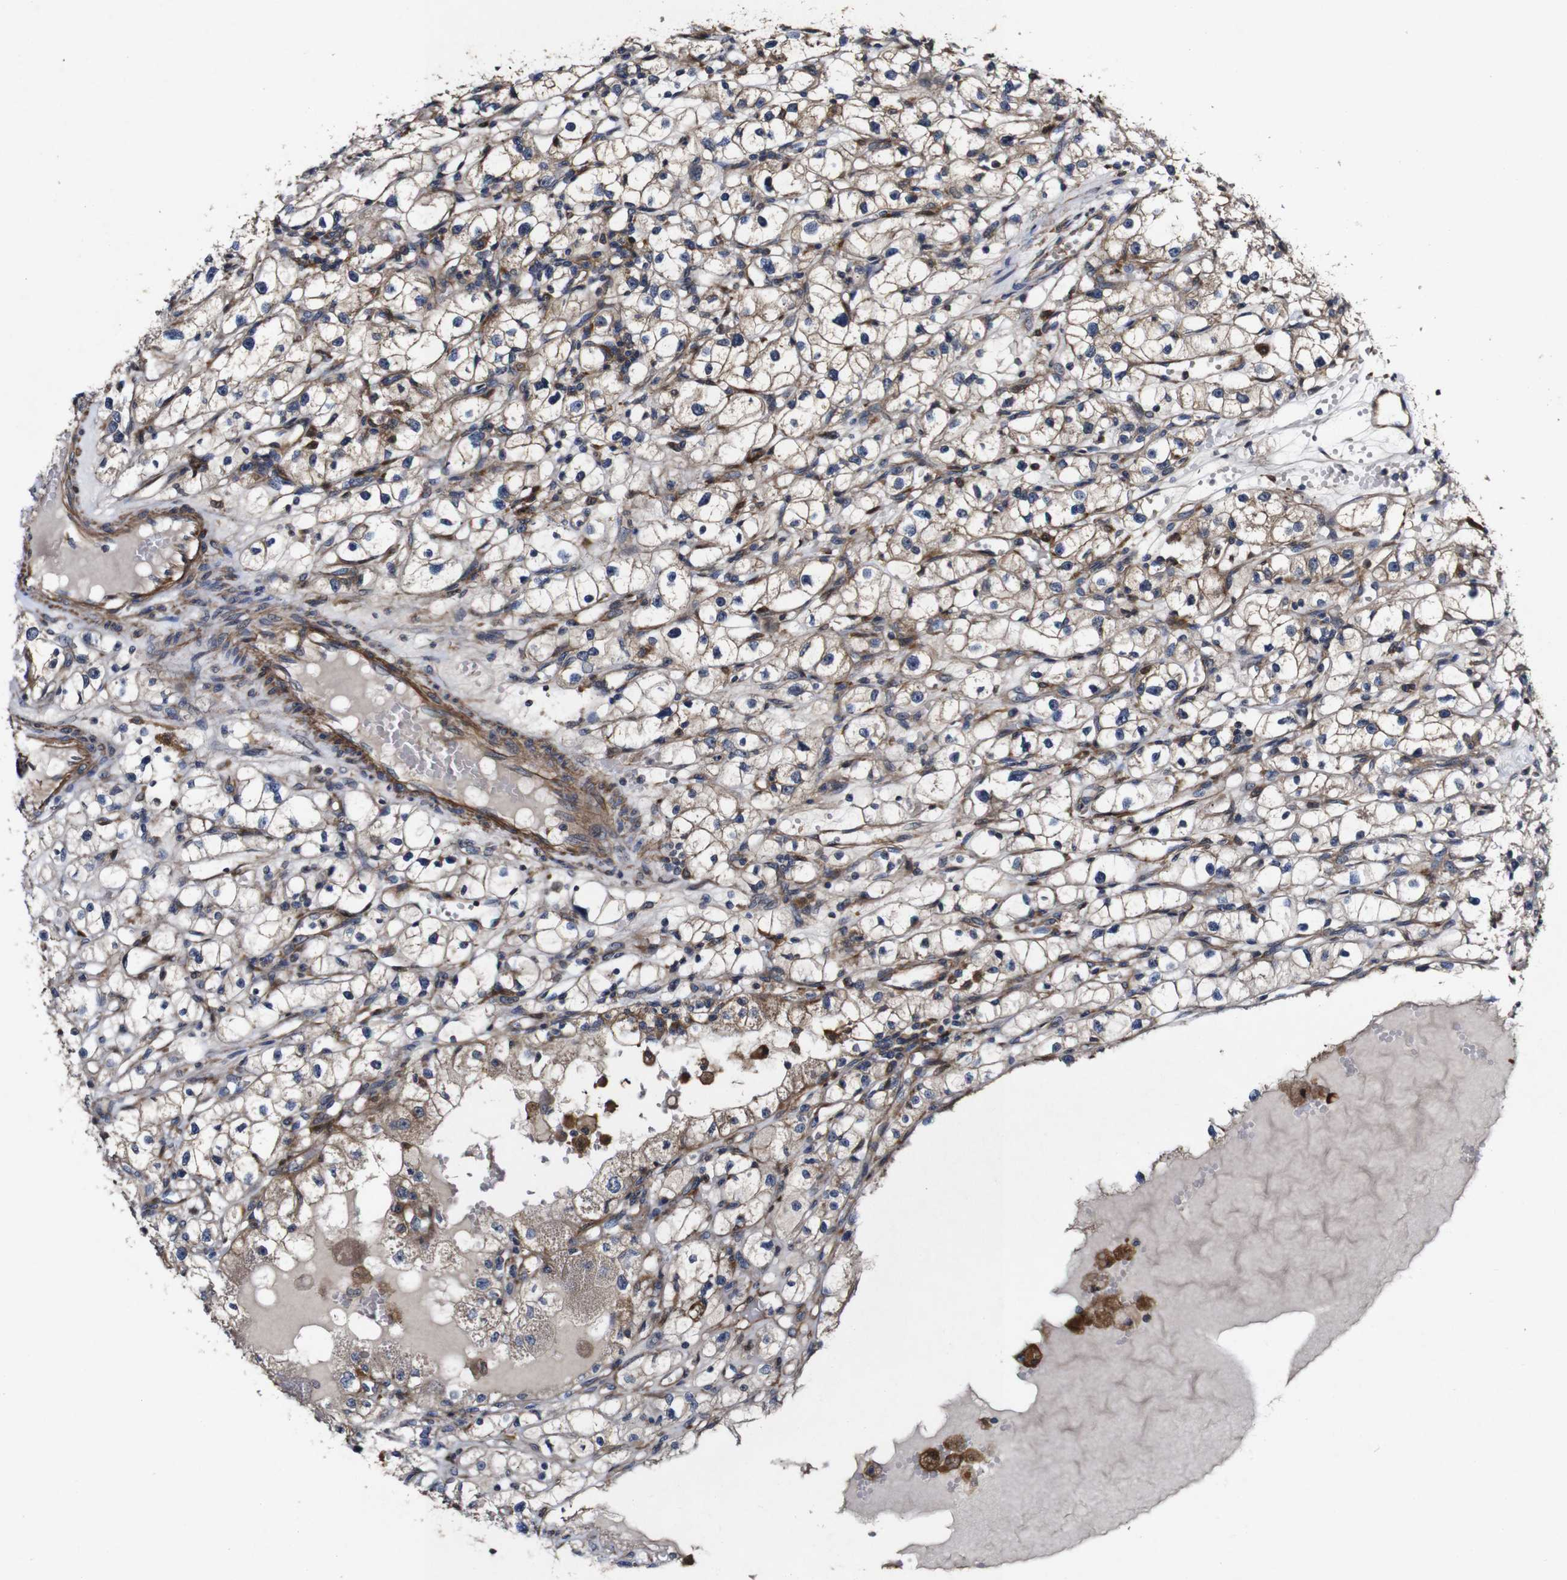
{"staining": {"intensity": "moderate", "quantity": "<25%", "location": "cytoplasmic/membranous"}, "tissue": "renal cancer", "cell_type": "Tumor cells", "image_type": "cancer", "snomed": [{"axis": "morphology", "description": "Adenocarcinoma, NOS"}, {"axis": "topography", "description": "Kidney"}], "caption": "A low amount of moderate cytoplasmic/membranous positivity is identified in approximately <25% of tumor cells in renal adenocarcinoma tissue.", "gene": "GSDME", "patient": {"sex": "male", "age": 56}}